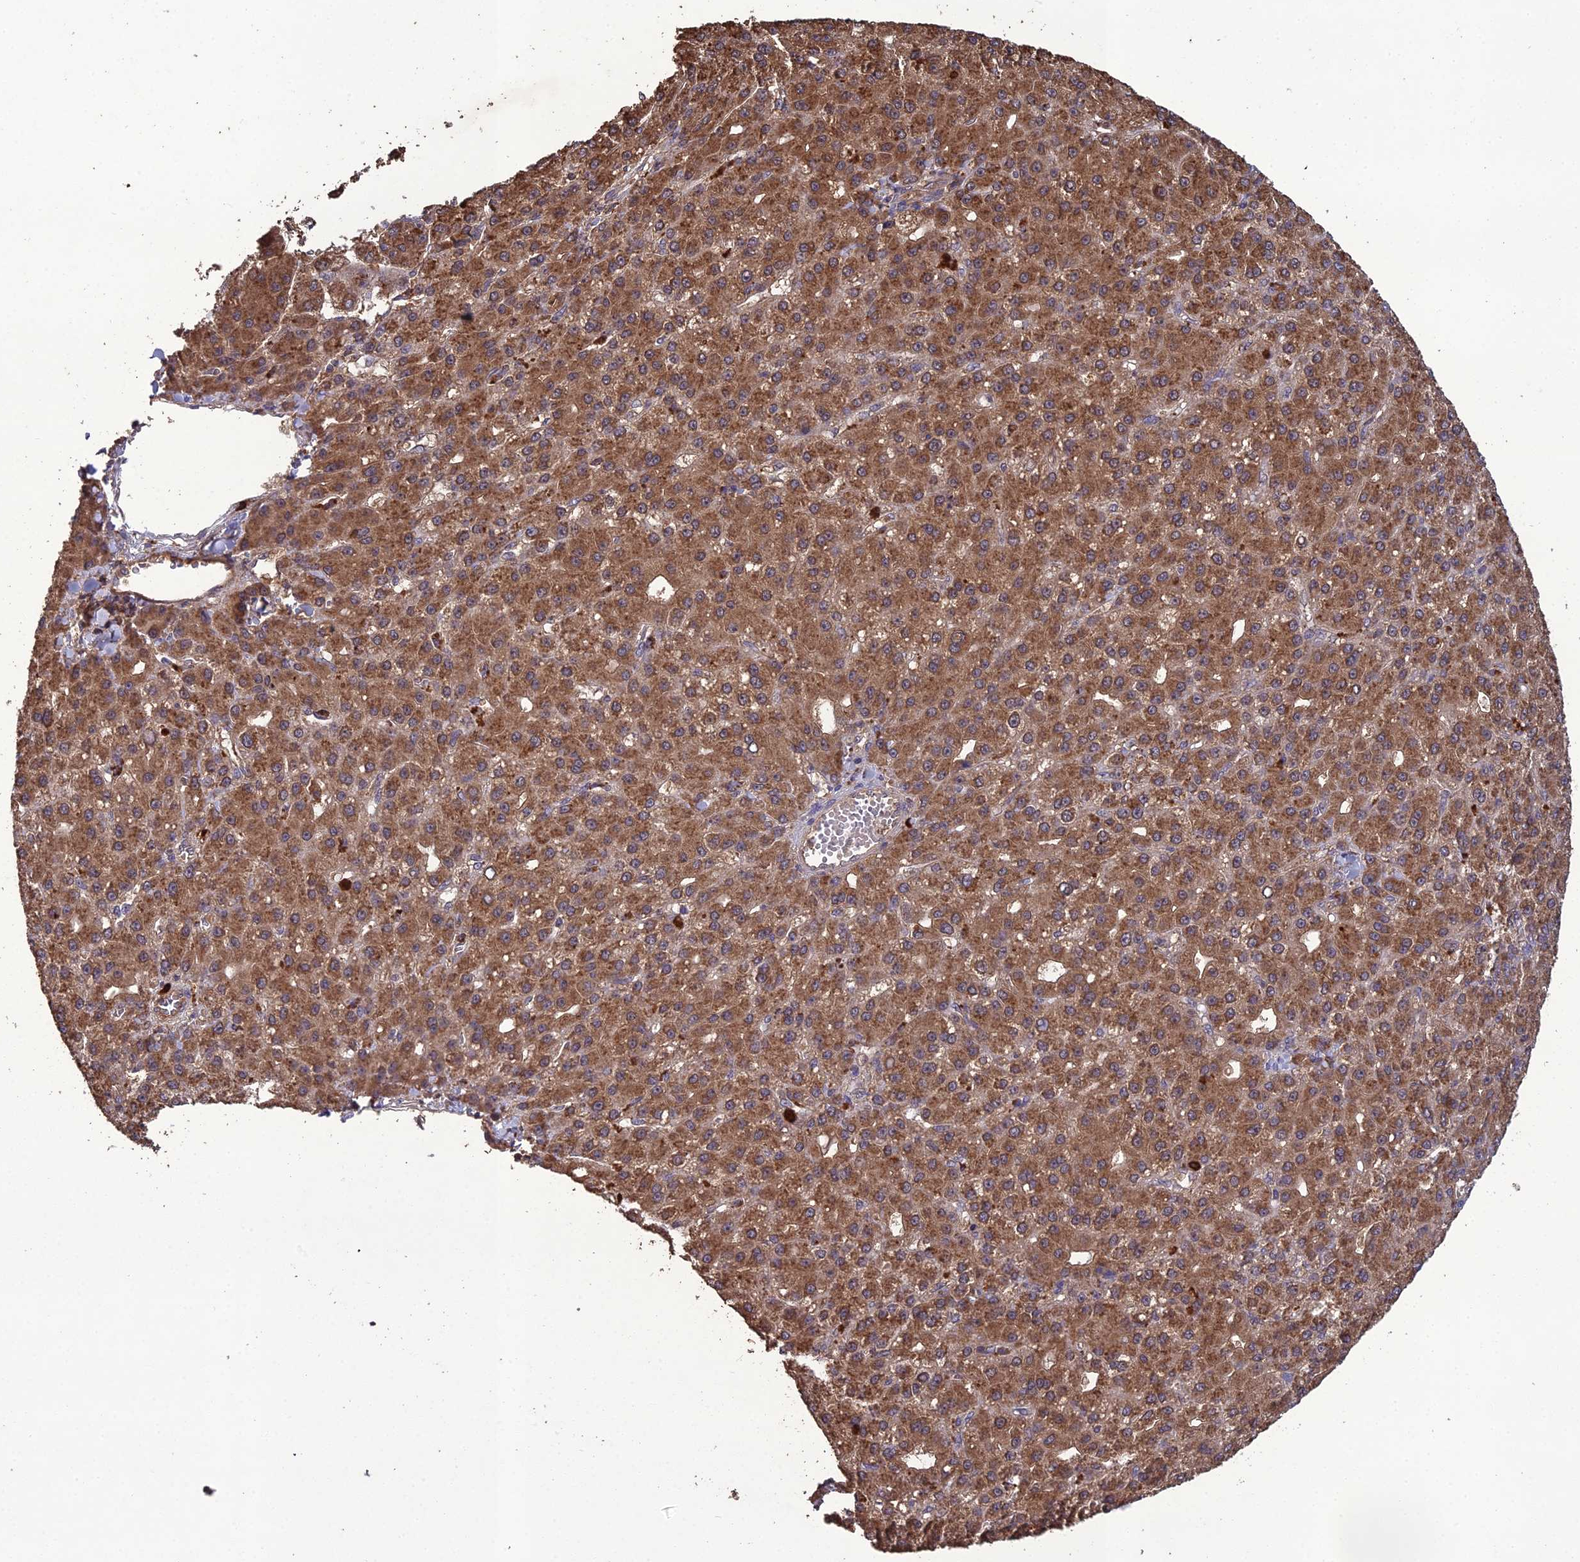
{"staining": {"intensity": "moderate", "quantity": ">75%", "location": "cytoplasmic/membranous"}, "tissue": "liver cancer", "cell_type": "Tumor cells", "image_type": "cancer", "snomed": [{"axis": "morphology", "description": "Carcinoma, Hepatocellular, NOS"}, {"axis": "topography", "description": "Liver"}], "caption": "Hepatocellular carcinoma (liver) stained with IHC shows moderate cytoplasmic/membranous expression in approximately >75% of tumor cells. The staining was performed using DAB (3,3'-diaminobenzidine) to visualize the protein expression in brown, while the nuclei were stained in blue with hematoxylin (Magnification: 20x).", "gene": "TMEM258", "patient": {"sex": "male", "age": 67}}